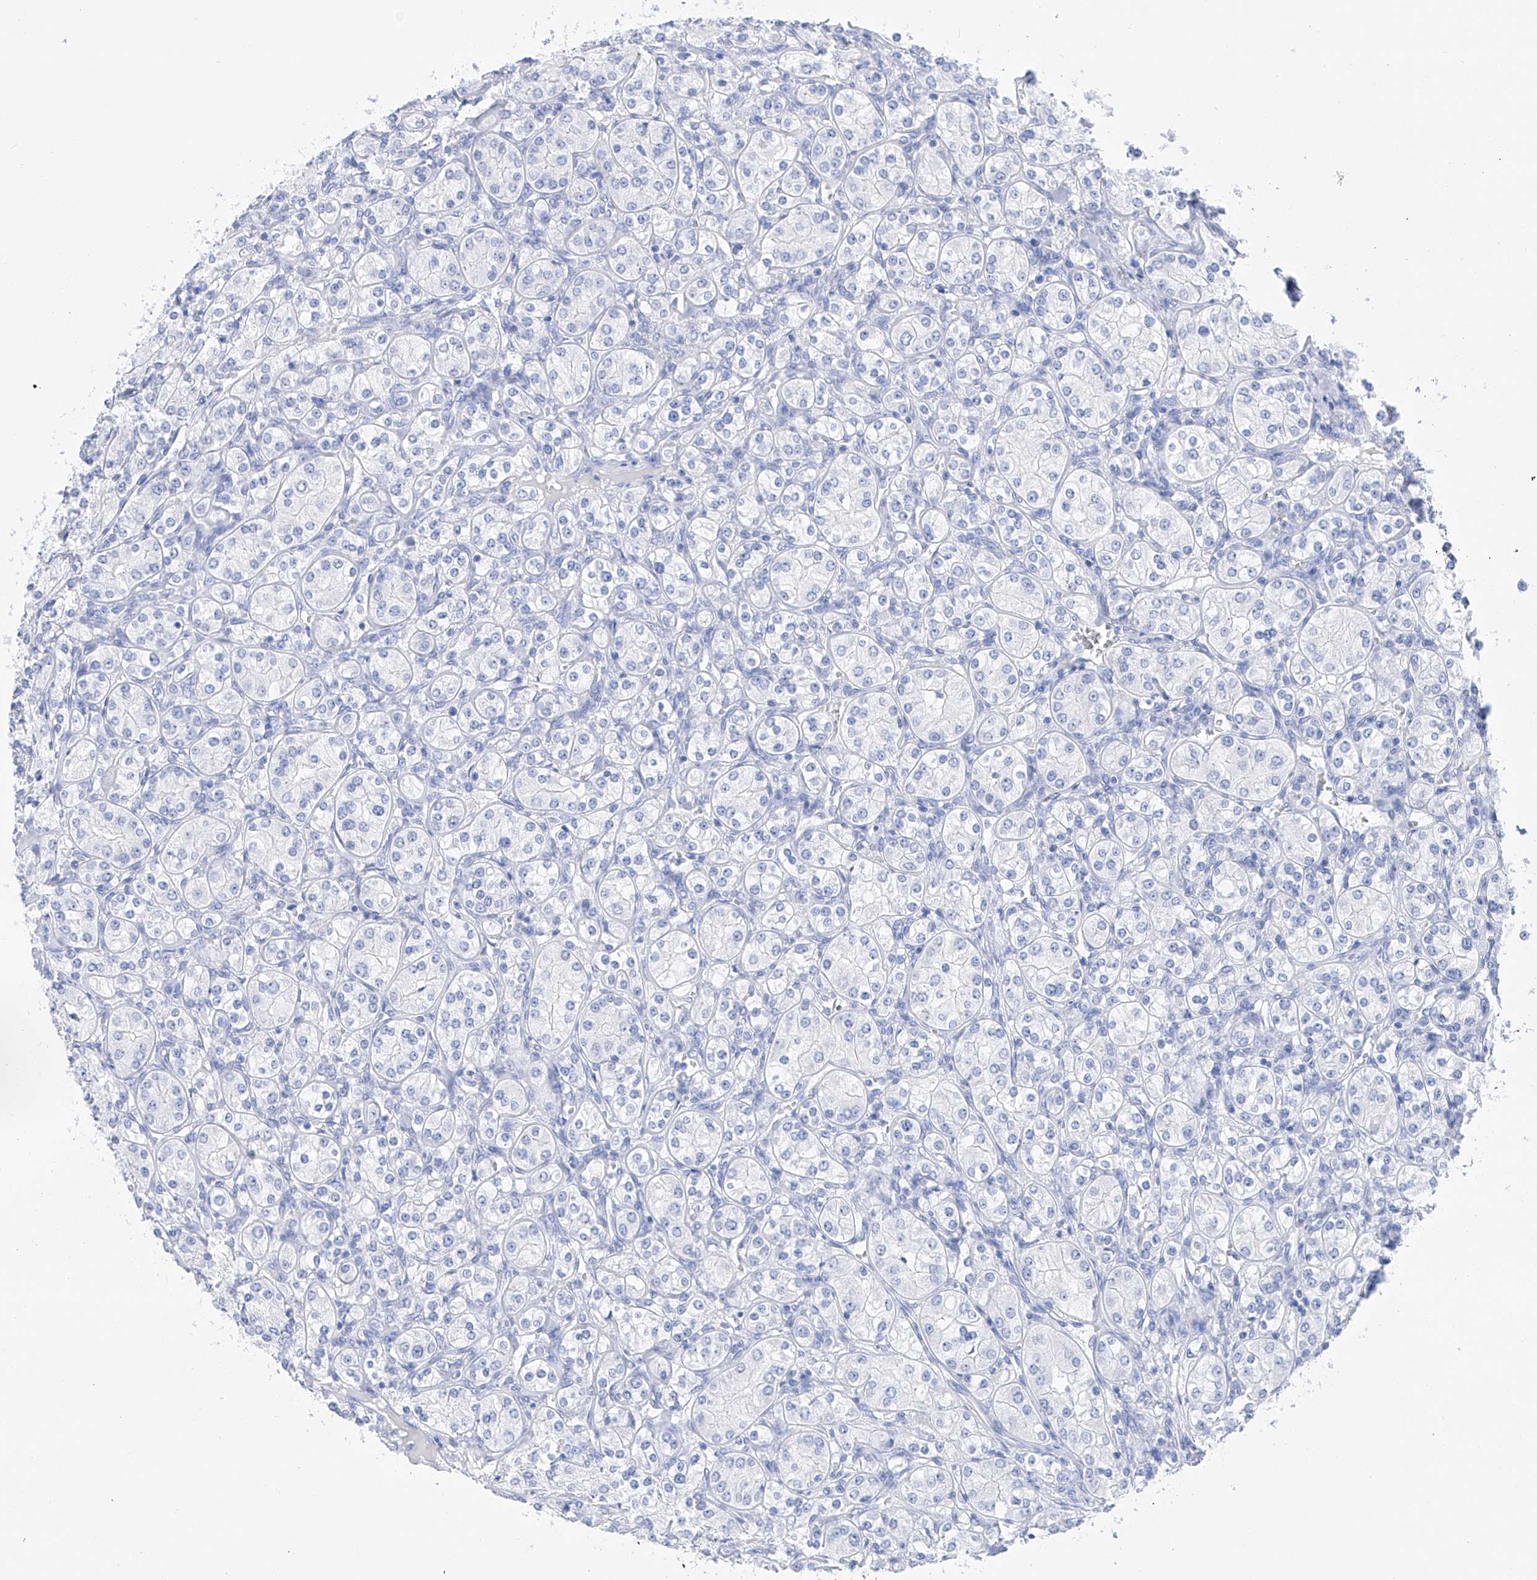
{"staining": {"intensity": "negative", "quantity": "none", "location": "none"}, "tissue": "renal cancer", "cell_type": "Tumor cells", "image_type": "cancer", "snomed": [{"axis": "morphology", "description": "Adenocarcinoma, NOS"}, {"axis": "topography", "description": "Kidney"}], "caption": "Immunohistochemistry of human renal cancer (adenocarcinoma) exhibits no positivity in tumor cells.", "gene": "FLG", "patient": {"sex": "male", "age": 77}}